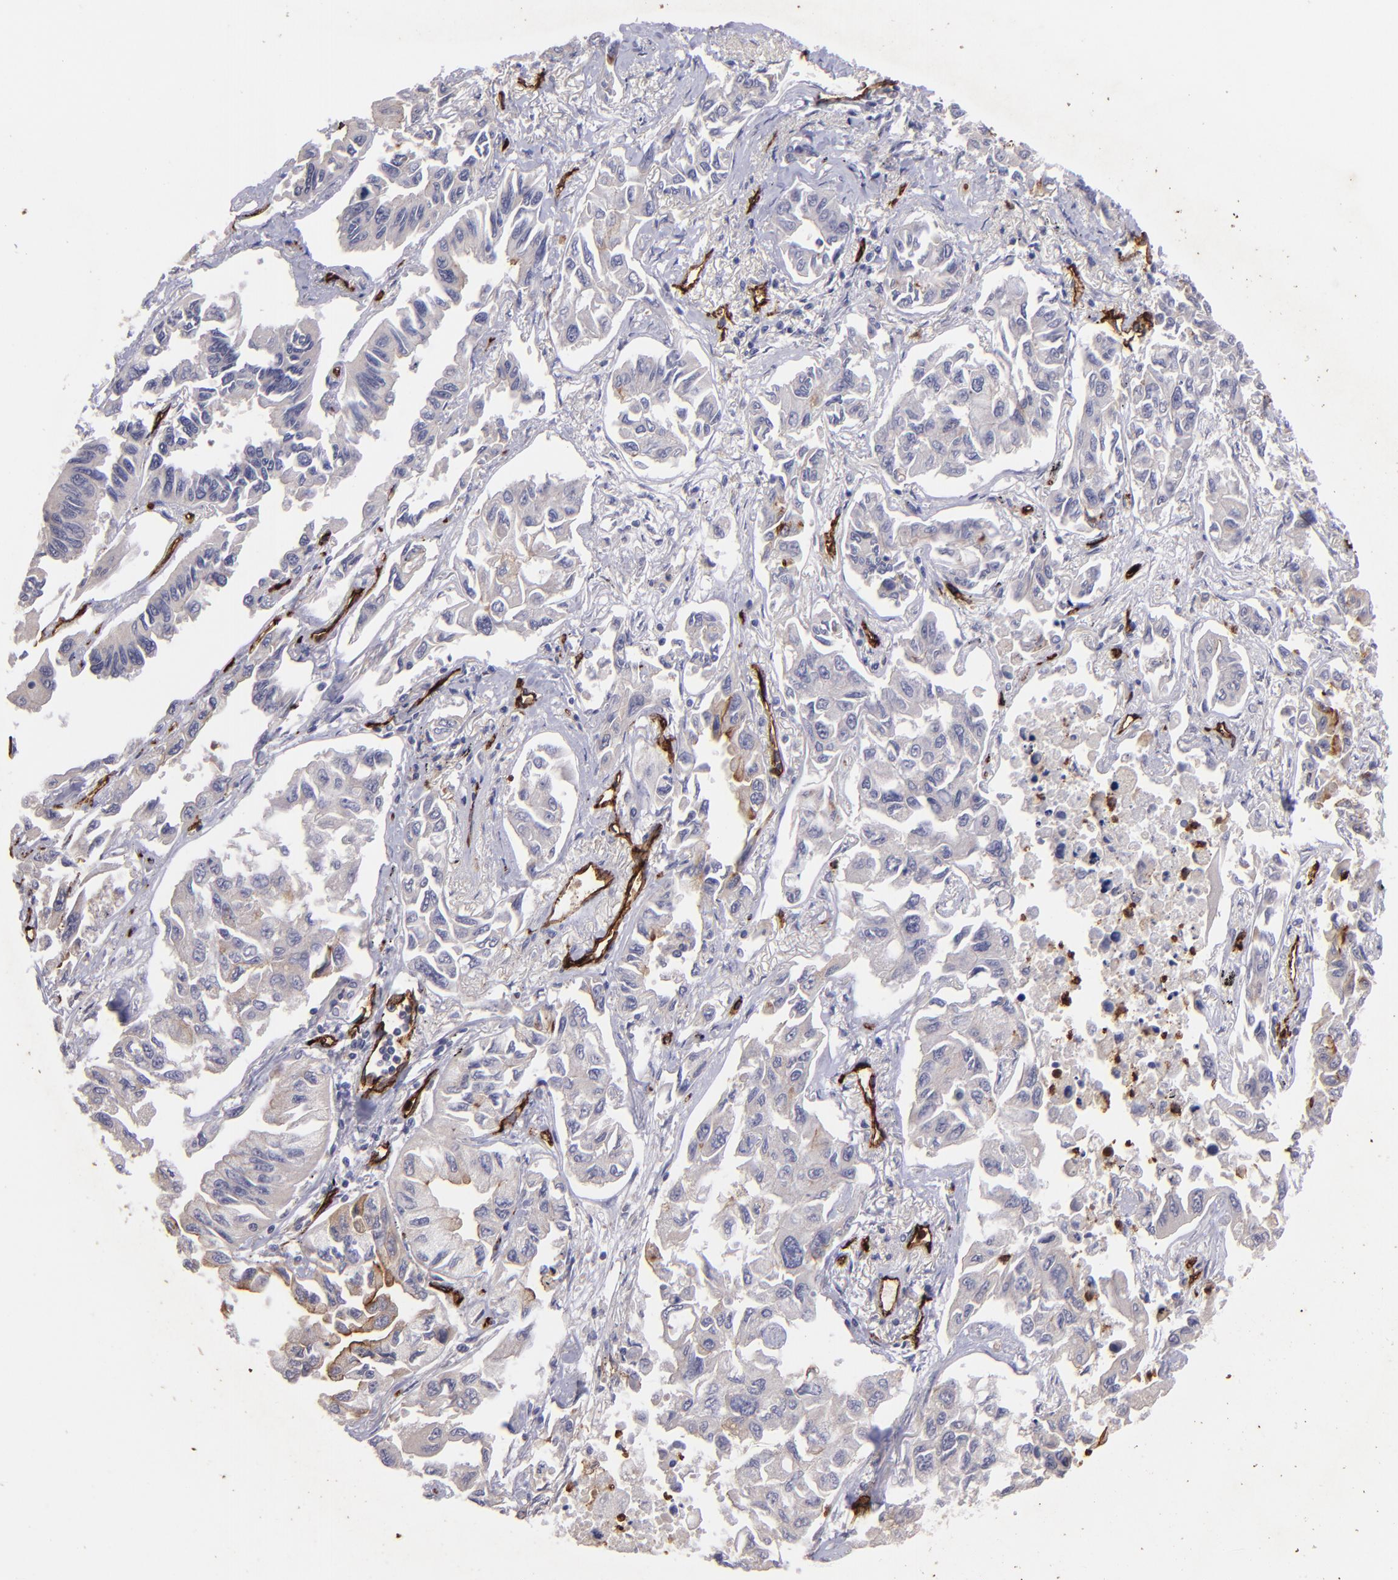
{"staining": {"intensity": "negative", "quantity": "none", "location": "none"}, "tissue": "lung cancer", "cell_type": "Tumor cells", "image_type": "cancer", "snomed": [{"axis": "morphology", "description": "Adenocarcinoma, NOS"}, {"axis": "topography", "description": "Lung"}], "caption": "The micrograph displays no significant expression in tumor cells of adenocarcinoma (lung).", "gene": "DYSF", "patient": {"sex": "male", "age": 64}}